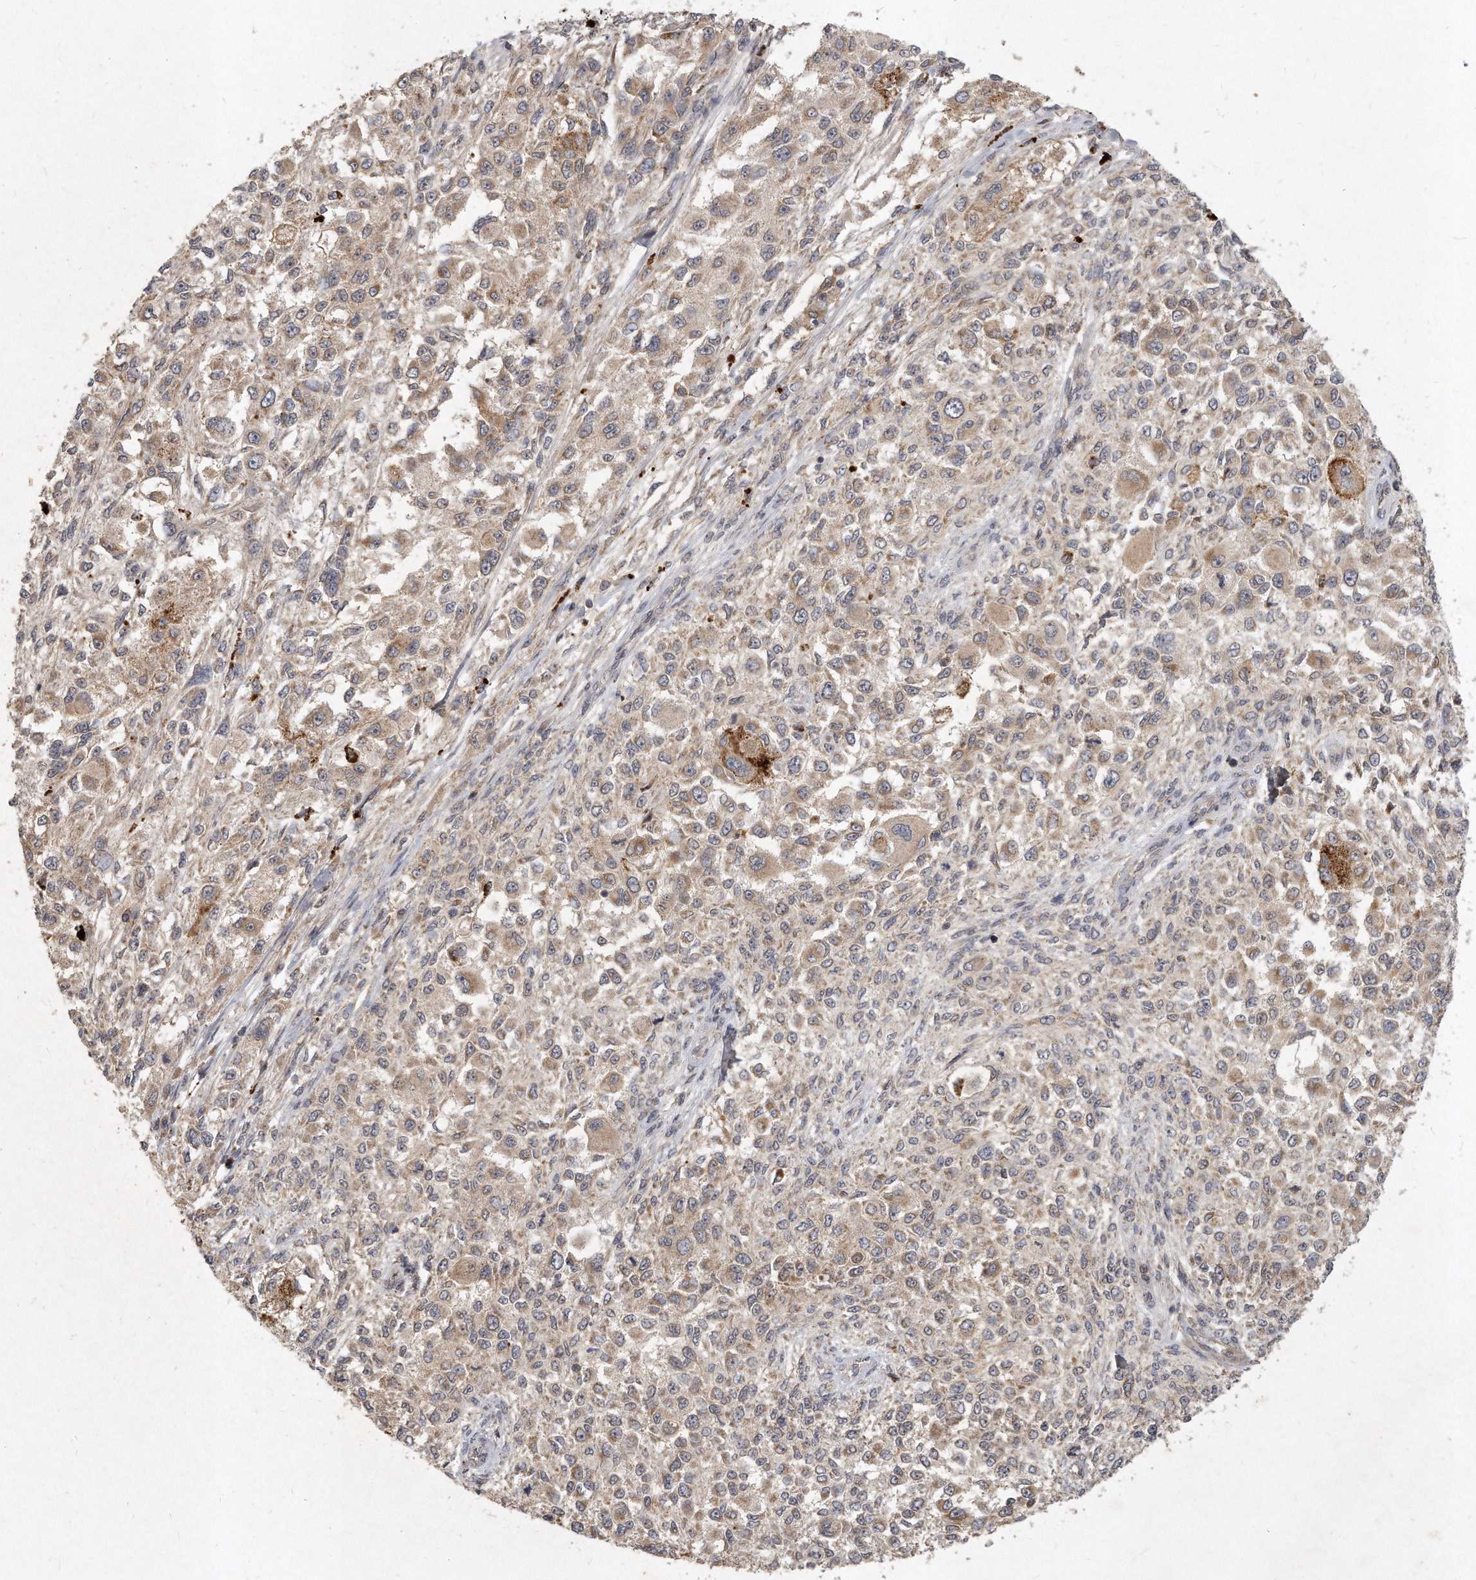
{"staining": {"intensity": "weak", "quantity": ">75%", "location": "cytoplasmic/membranous"}, "tissue": "melanoma", "cell_type": "Tumor cells", "image_type": "cancer", "snomed": [{"axis": "morphology", "description": "Necrosis, NOS"}, {"axis": "morphology", "description": "Malignant melanoma, NOS"}, {"axis": "topography", "description": "Skin"}], "caption": "Protein staining of malignant melanoma tissue exhibits weak cytoplasmic/membranous positivity in approximately >75% of tumor cells.", "gene": "LGALS8", "patient": {"sex": "female", "age": 87}}